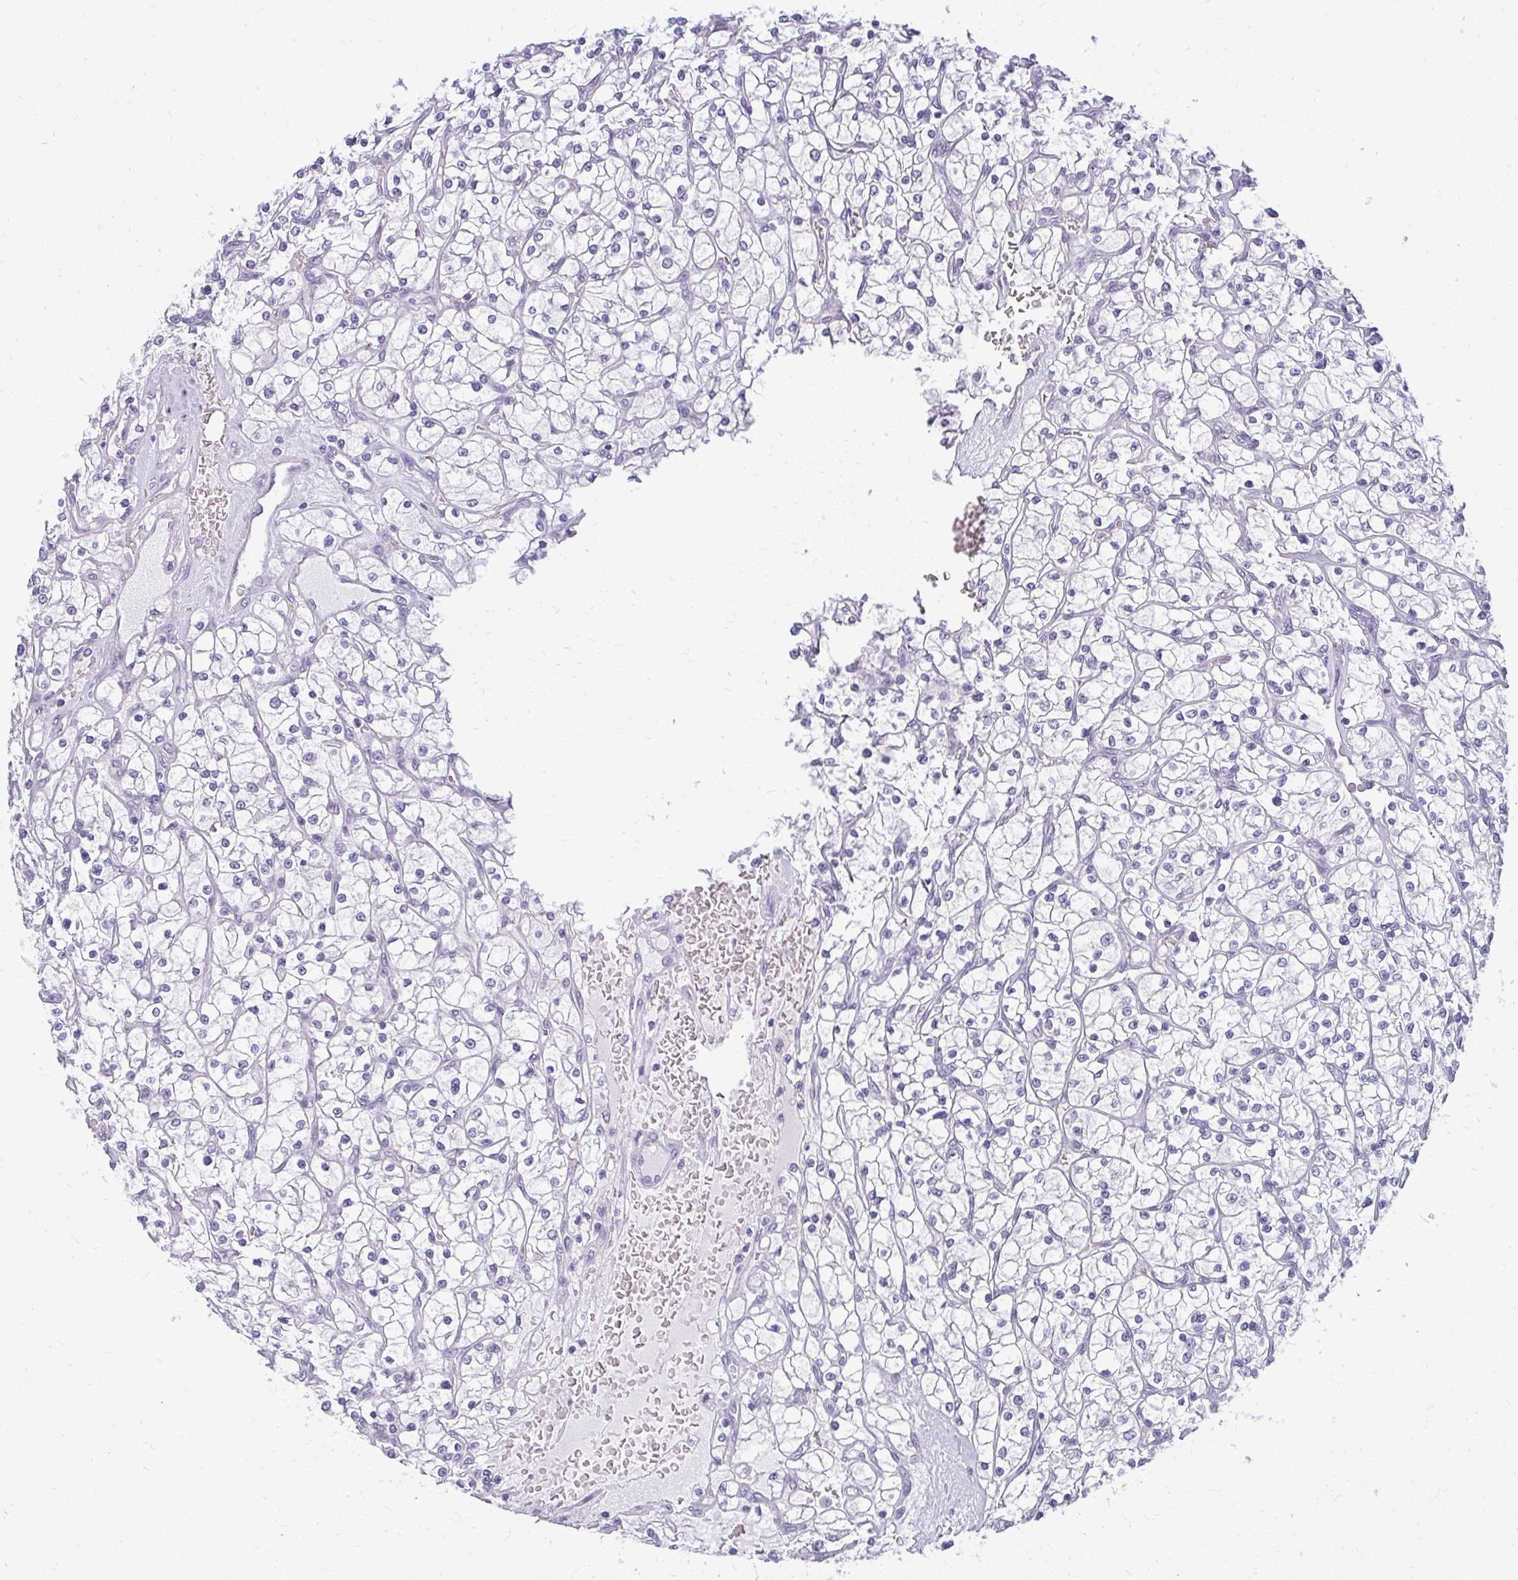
{"staining": {"intensity": "negative", "quantity": "none", "location": "none"}, "tissue": "renal cancer", "cell_type": "Tumor cells", "image_type": "cancer", "snomed": [{"axis": "morphology", "description": "Adenocarcinoma, NOS"}, {"axis": "topography", "description": "Kidney"}], "caption": "Human renal cancer (adenocarcinoma) stained for a protein using immunohistochemistry (IHC) exhibits no expression in tumor cells.", "gene": "TEX33", "patient": {"sex": "female", "age": 64}}